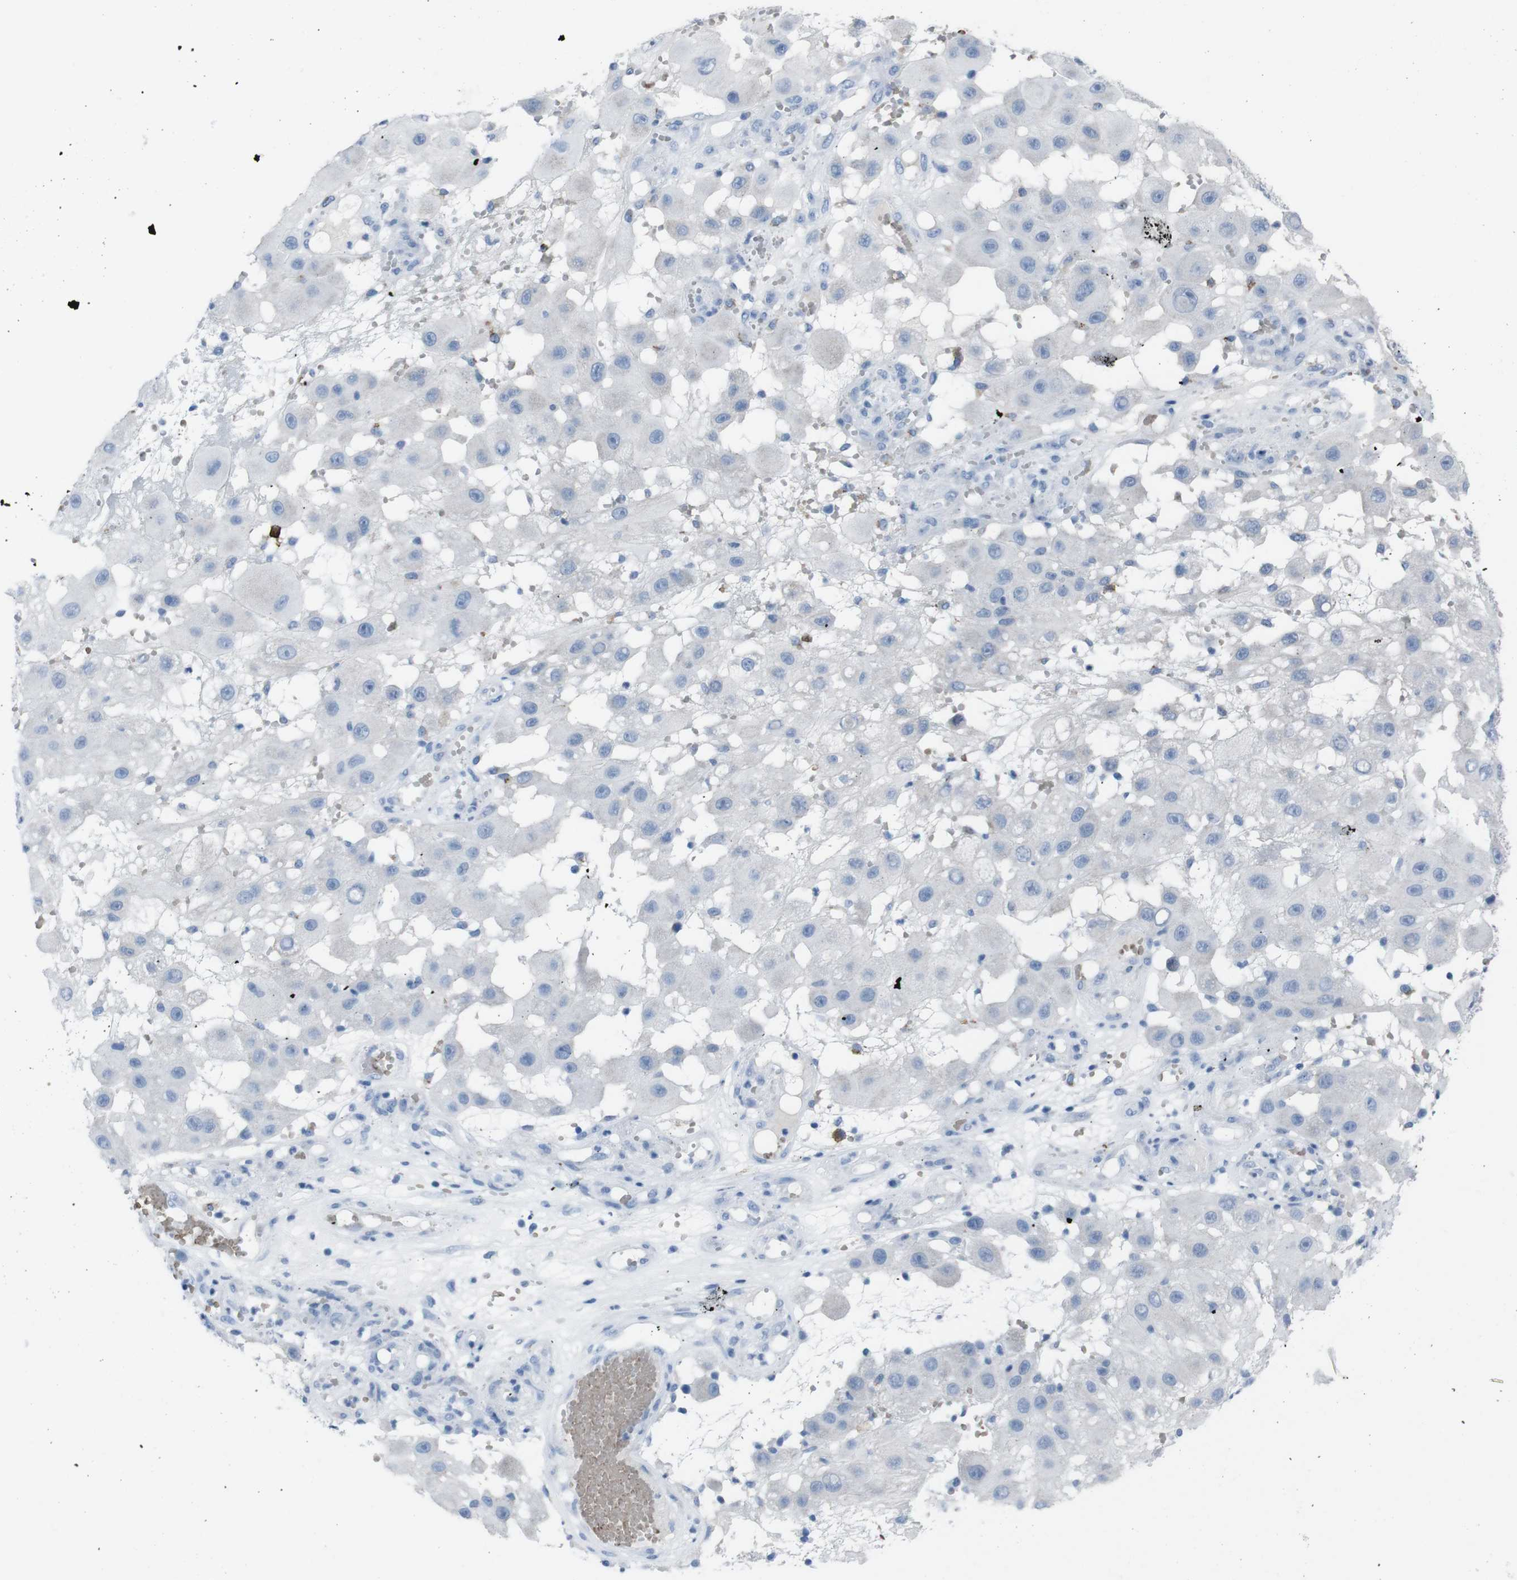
{"staining": {"intensity": "negative", "quantity": "none", "location": "none"}, "tissue": "melanoma", "cell_type": "Tumor cells", "image_type": "cancer", "snomed": [{"axis": "morphology", "description": "Malignant melanoma, NOS"}, {"axis": "topography", "description": "Skin"}], "caption": "High power microscopy histopathology image of an IHC histopathology image of melanoma, revealing no significant staining in tumor cells.", "gene": "ST6GAL1", "patient": {"sex": "female", "age": 81}}